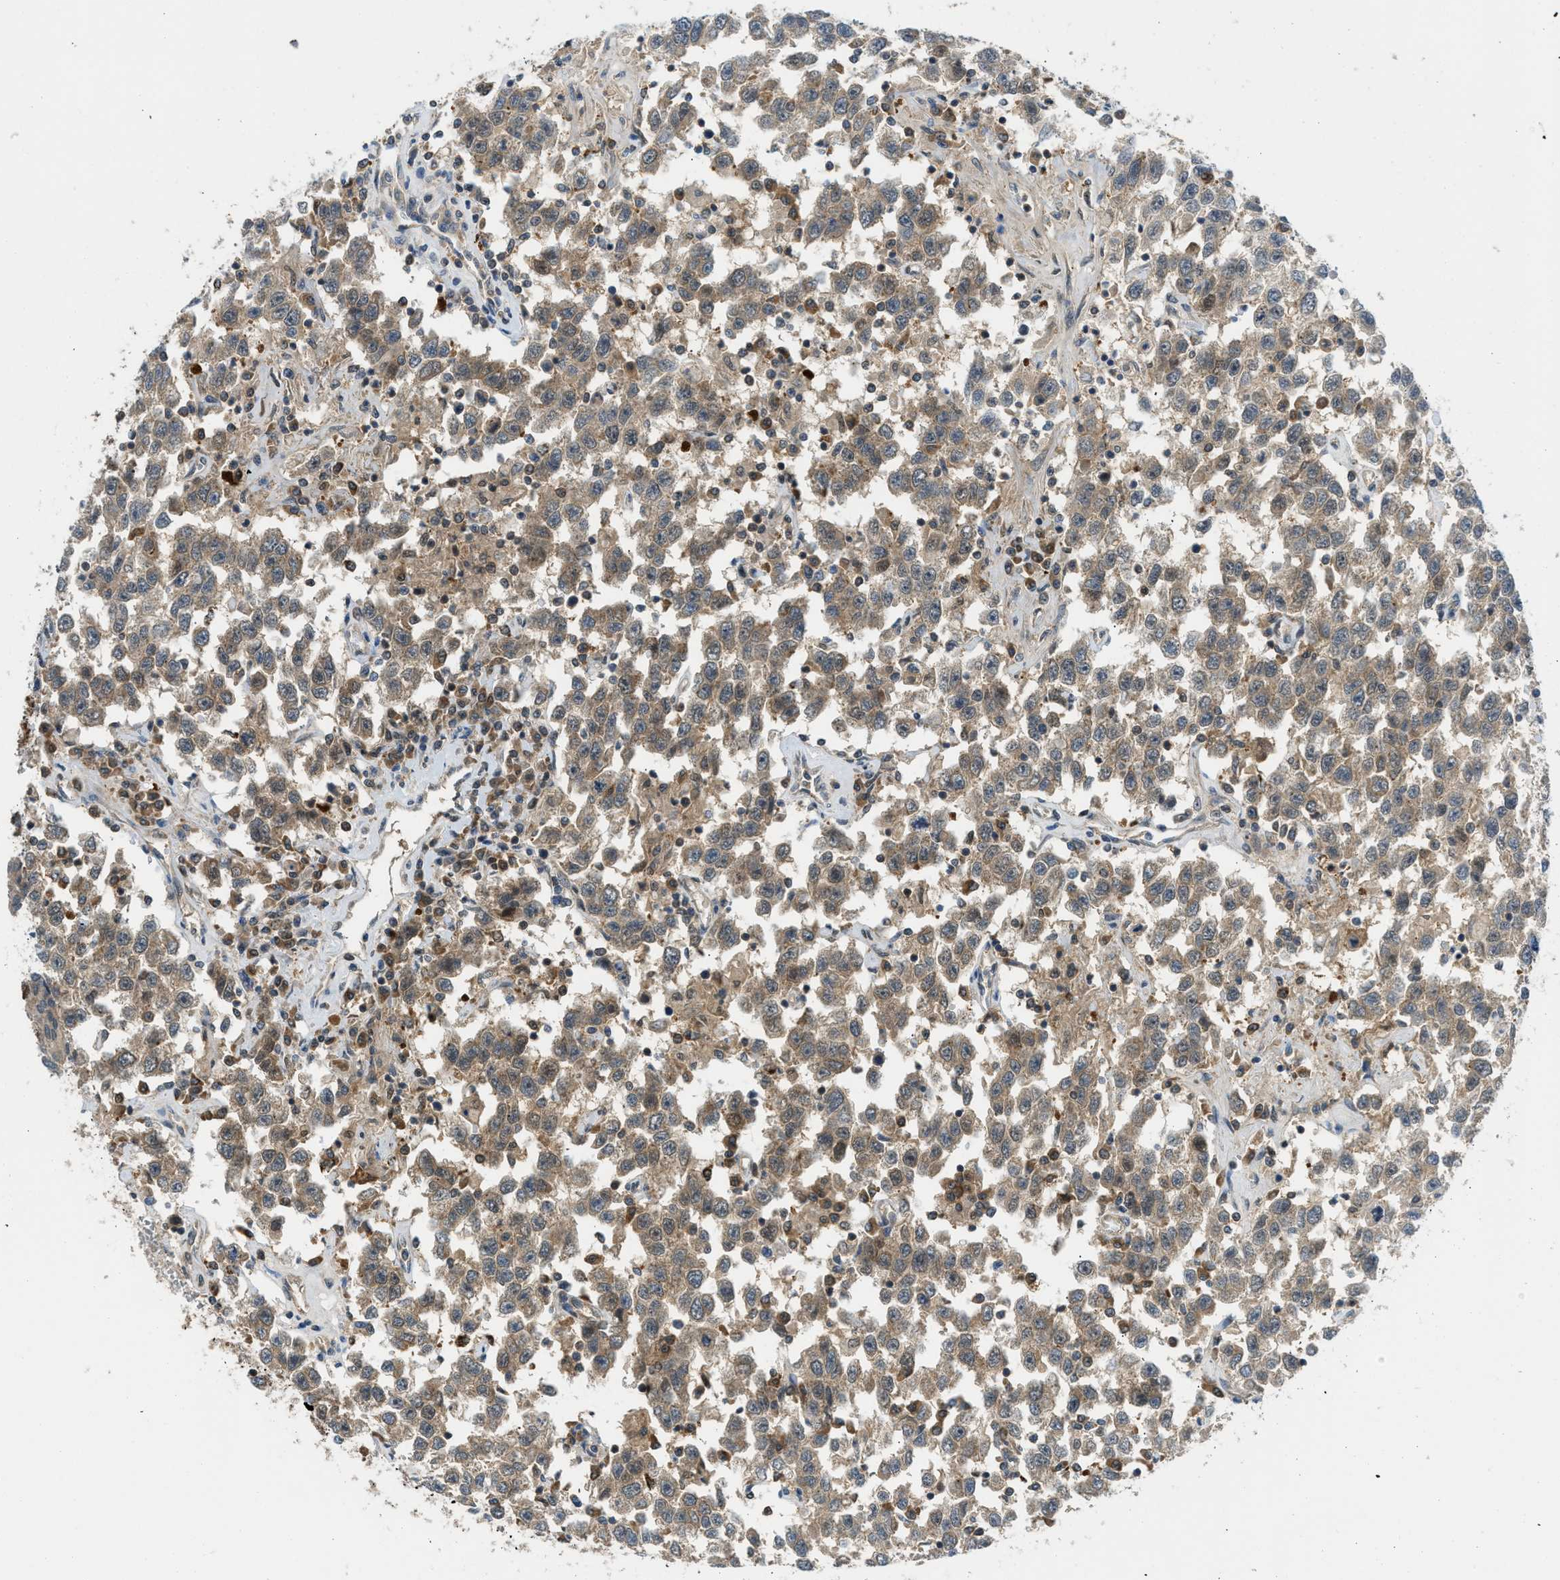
{"staining": {"intensity": "moderate", "quantity": ">75%", "location": "cytoplasmic/membranous"}, "tissue": "testis cancer", "cell_type": "Tumor cells", "image_type": "cancer", "snomed": [{"axis": "morphology", "description": "Seminoma, NOS"}, {"axis": "topography", "description": "Testis"}], "caption": "Immunohistochemical staining of testis cancer reveals moderate cytoplasmic/membranous protein staining in about >75% of tumor cells. (IHC, brightfield microscopy, high magnification).", "gene": "SESN2", "patient": {"sex": "male", "age": 41}}